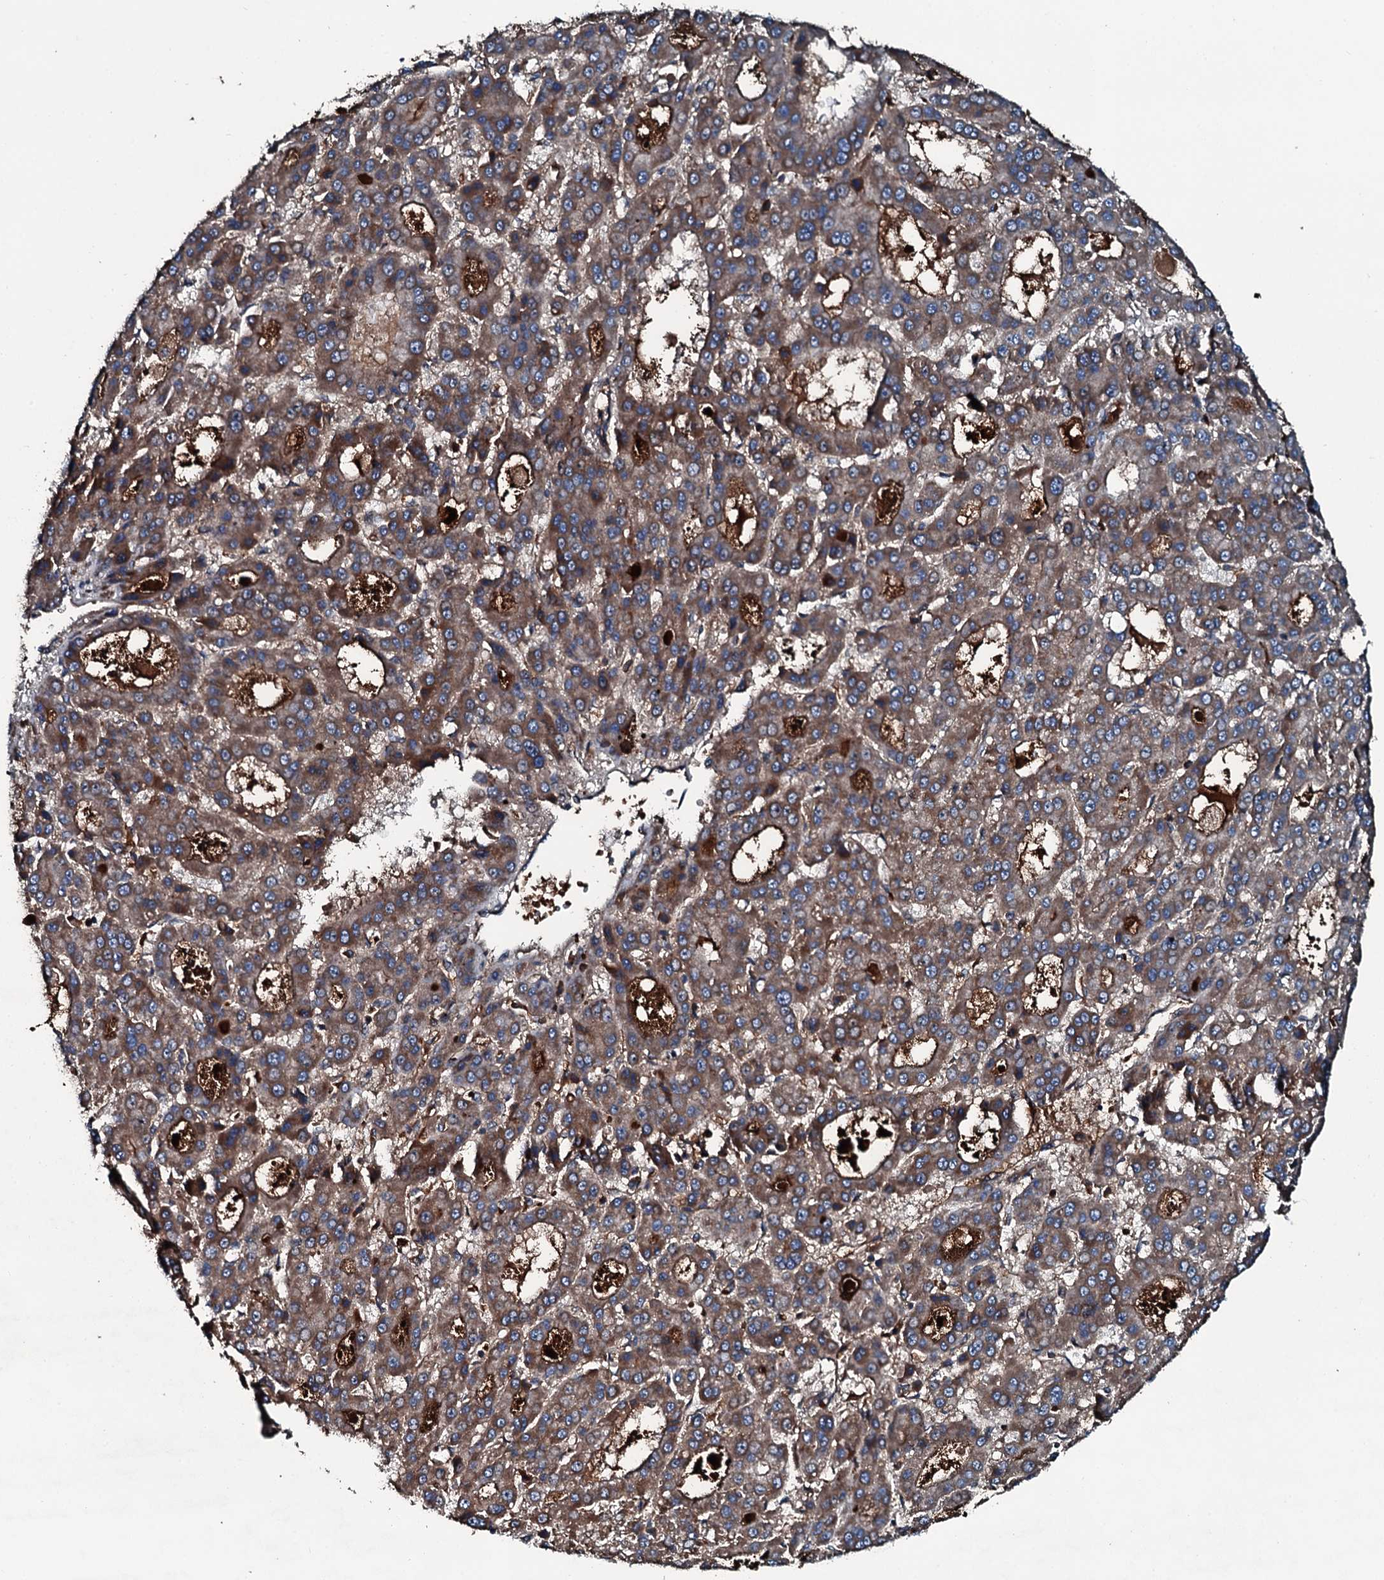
{"staining": {"intensity": "moderate", "quantity": ">75%", "location": "cytoplasmic/membranous"}, "tissue": "liver cancer", "cell_type": "Tumor cells", "image_type": "cancer", "snomed": [{"axis": "morphology", "description": "Carcinoma, Hepatocellular, NOS"}, {"axis": "topography", "description": "Liver"}], "caption": "Tumor cells exhibit medium levels of moderate cytoplasmic/membranous positivity in approximately >75% of cells in human liver hepatocellular carcinoma. (DAB (3,3'-diaminobenzidine) IHC, brown staining for protein, blue staining for nuclei).", "gene": "TRIM7", "patient": {"sex": "male", "age": 70}}